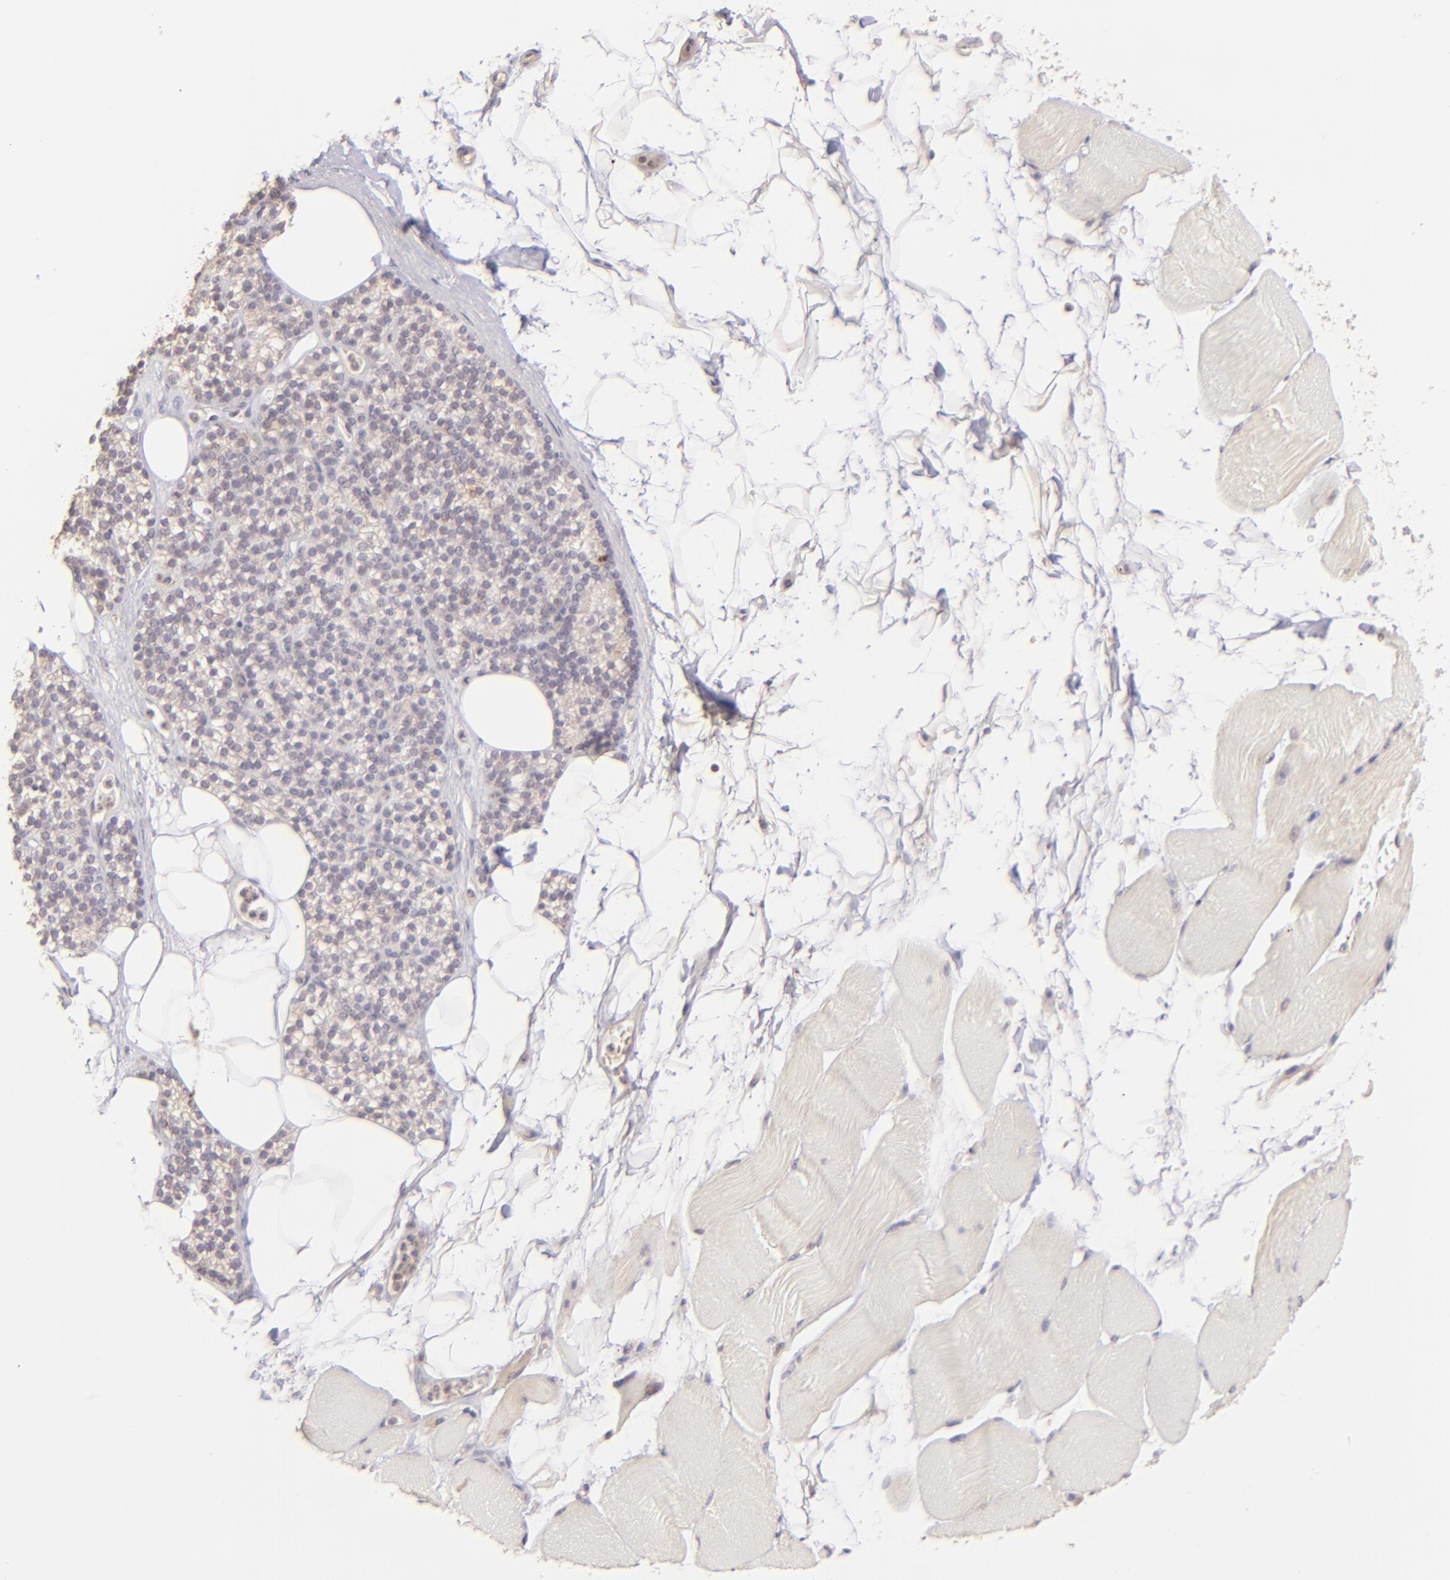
{"staining": {"intensity": "weak", "quantity": "<25%", "location": "cytoplasmic/membranous"}, "tissue": "skeletal muscle", "cell_type": "Myocytes", "image_type": "normal", "snomed": [{"axis": "morphology", "description": "Normal tissue, NOS"}, {"axis": "topography", "description": "Skeletal muscle"}, {"axis": "topography", "description": "Parathyroid gland"}], "caption": "Immunohistochemical staining of normal human skeletal muscle exhibits no significant staining in myocytes.", "gene": "CLDN1", "patient": {"sex": "female", "age": 37}}